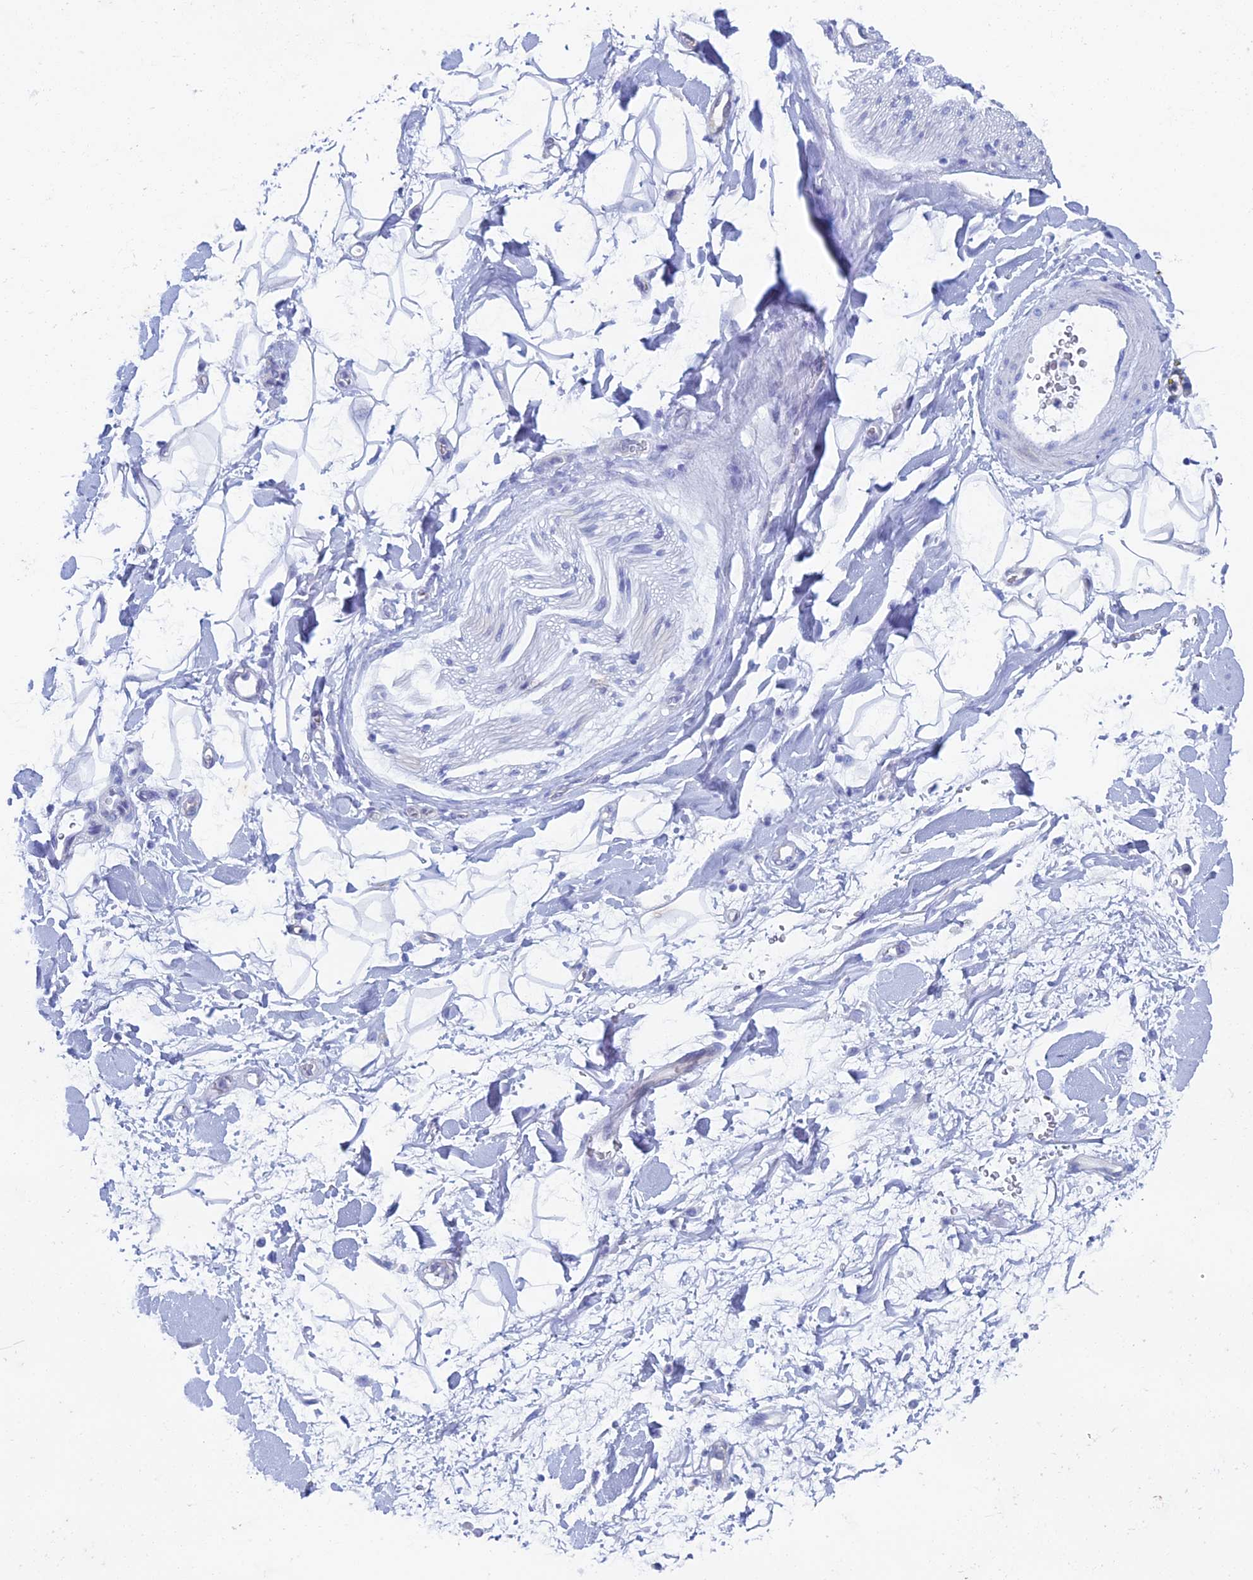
{"staining": {"intensity": "negative", "quantity": "none", "location": "none"}, "tissue": "adipose tissue", "cell_type": "Adipocytes", "image_type": "normal", "snomed": [{"axis": "morphology", "description": "Normal tissue, NOS"}, {"axis": "morphology", "description": "Adenocarcinoma, NOS"}, {"axis": "topography", "description": "Pancreas"}, {"axis": "topography", "description": "Peripheral nerve tissue"}], "caption": "Adipocytes are negative for protein expression in benign human adipose tissue. Brightfield microscopy of immunohistochemistry (IHC) stained with DAB (brown) and hematoxylin (blue), captured at high magnification.", "gene": "KCNK17", "patient": {"sex": "male", "age": 59}}